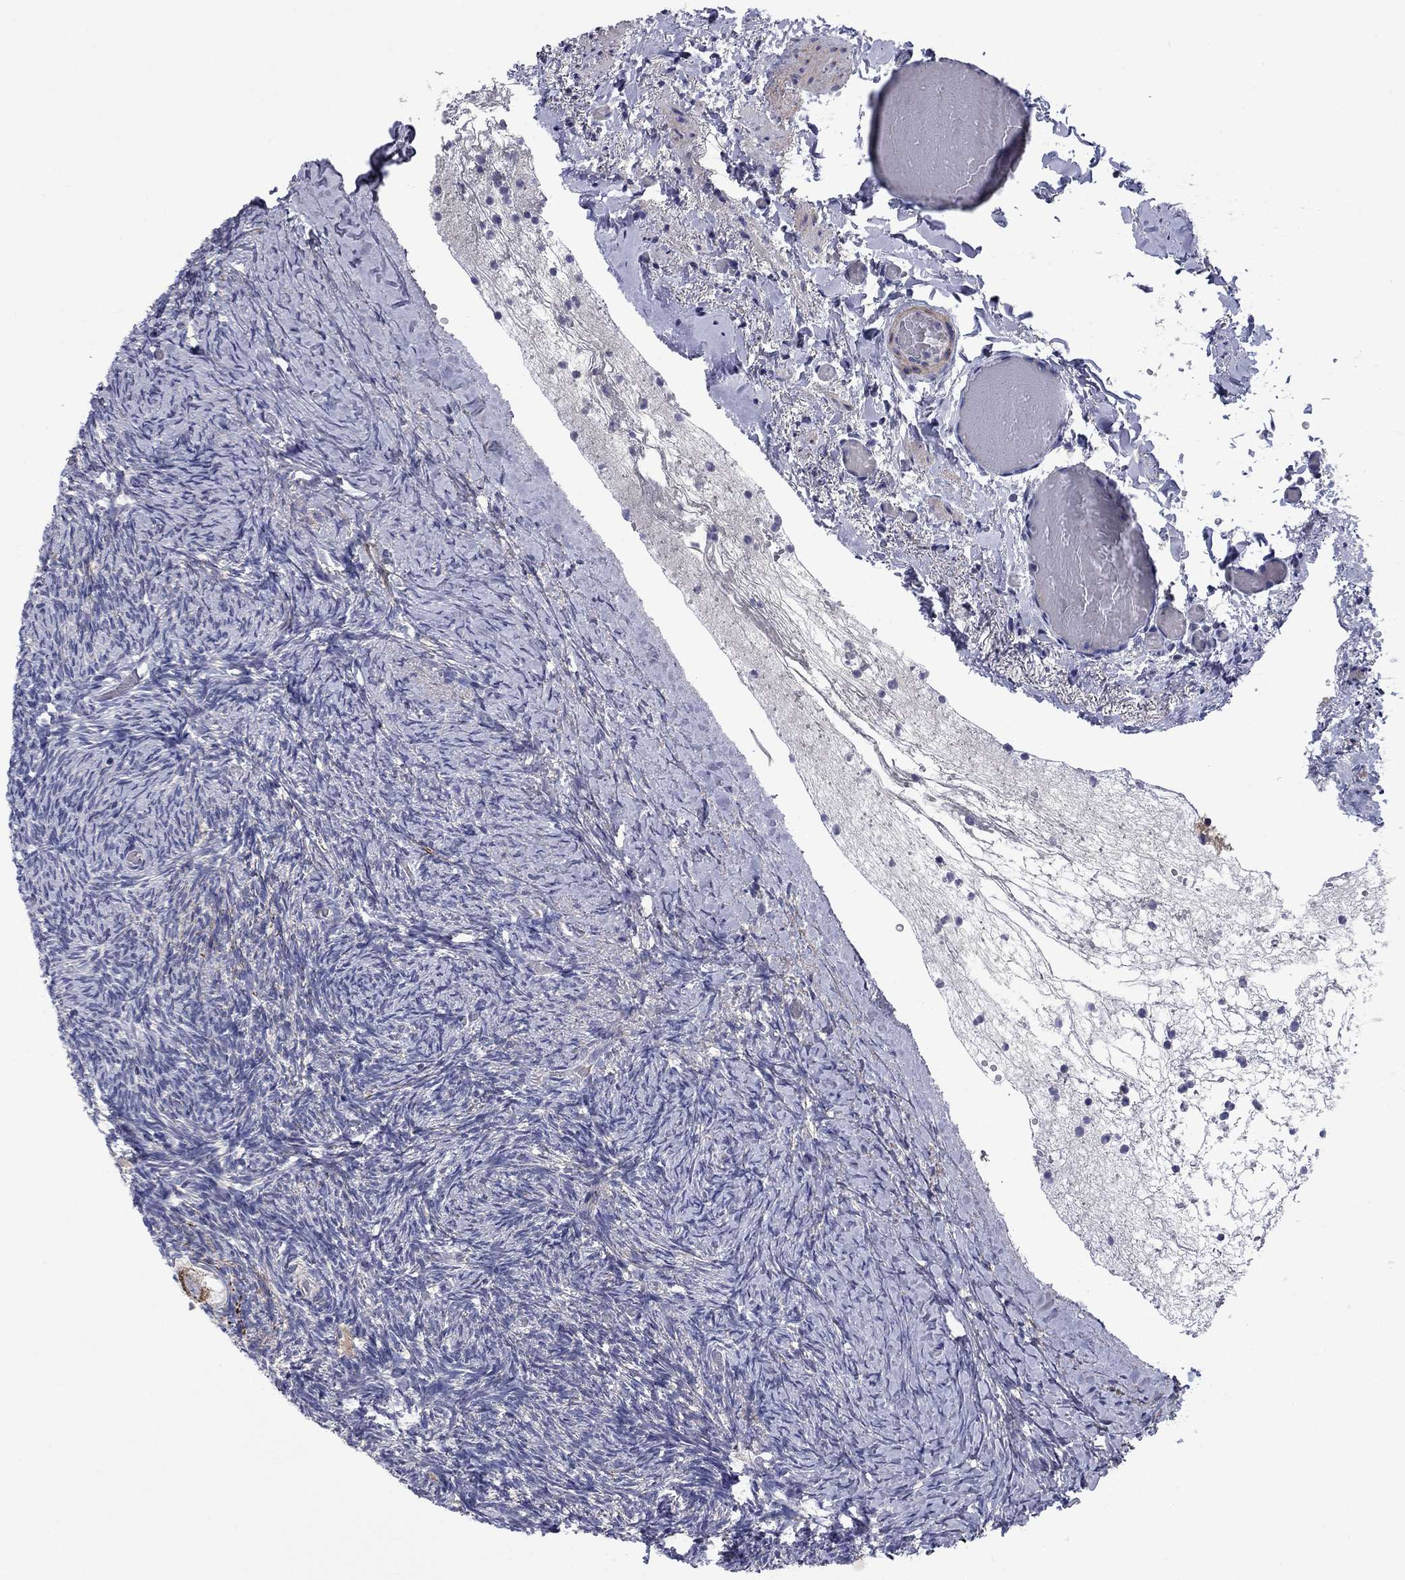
{"staining": {"intensity": "moderate", "quantity": "25%-75%", "location": "cytoplasmic/membranous"}, "tissue": "ovary", "cell_type": "Follicle cells", "image_type": "normal", "snomed": [{"axis": "morphology", "description": "Normal tissue, NOS"}, {"axis": "topography", "description": "Ovary"}], "caption": "Moderate cytoplasmic/membranous staining is seen in approximately 25%-75% of follicle cells in normal ovary.", "gene": "FRK", "patient": {"sex": "female", "age": 39}}